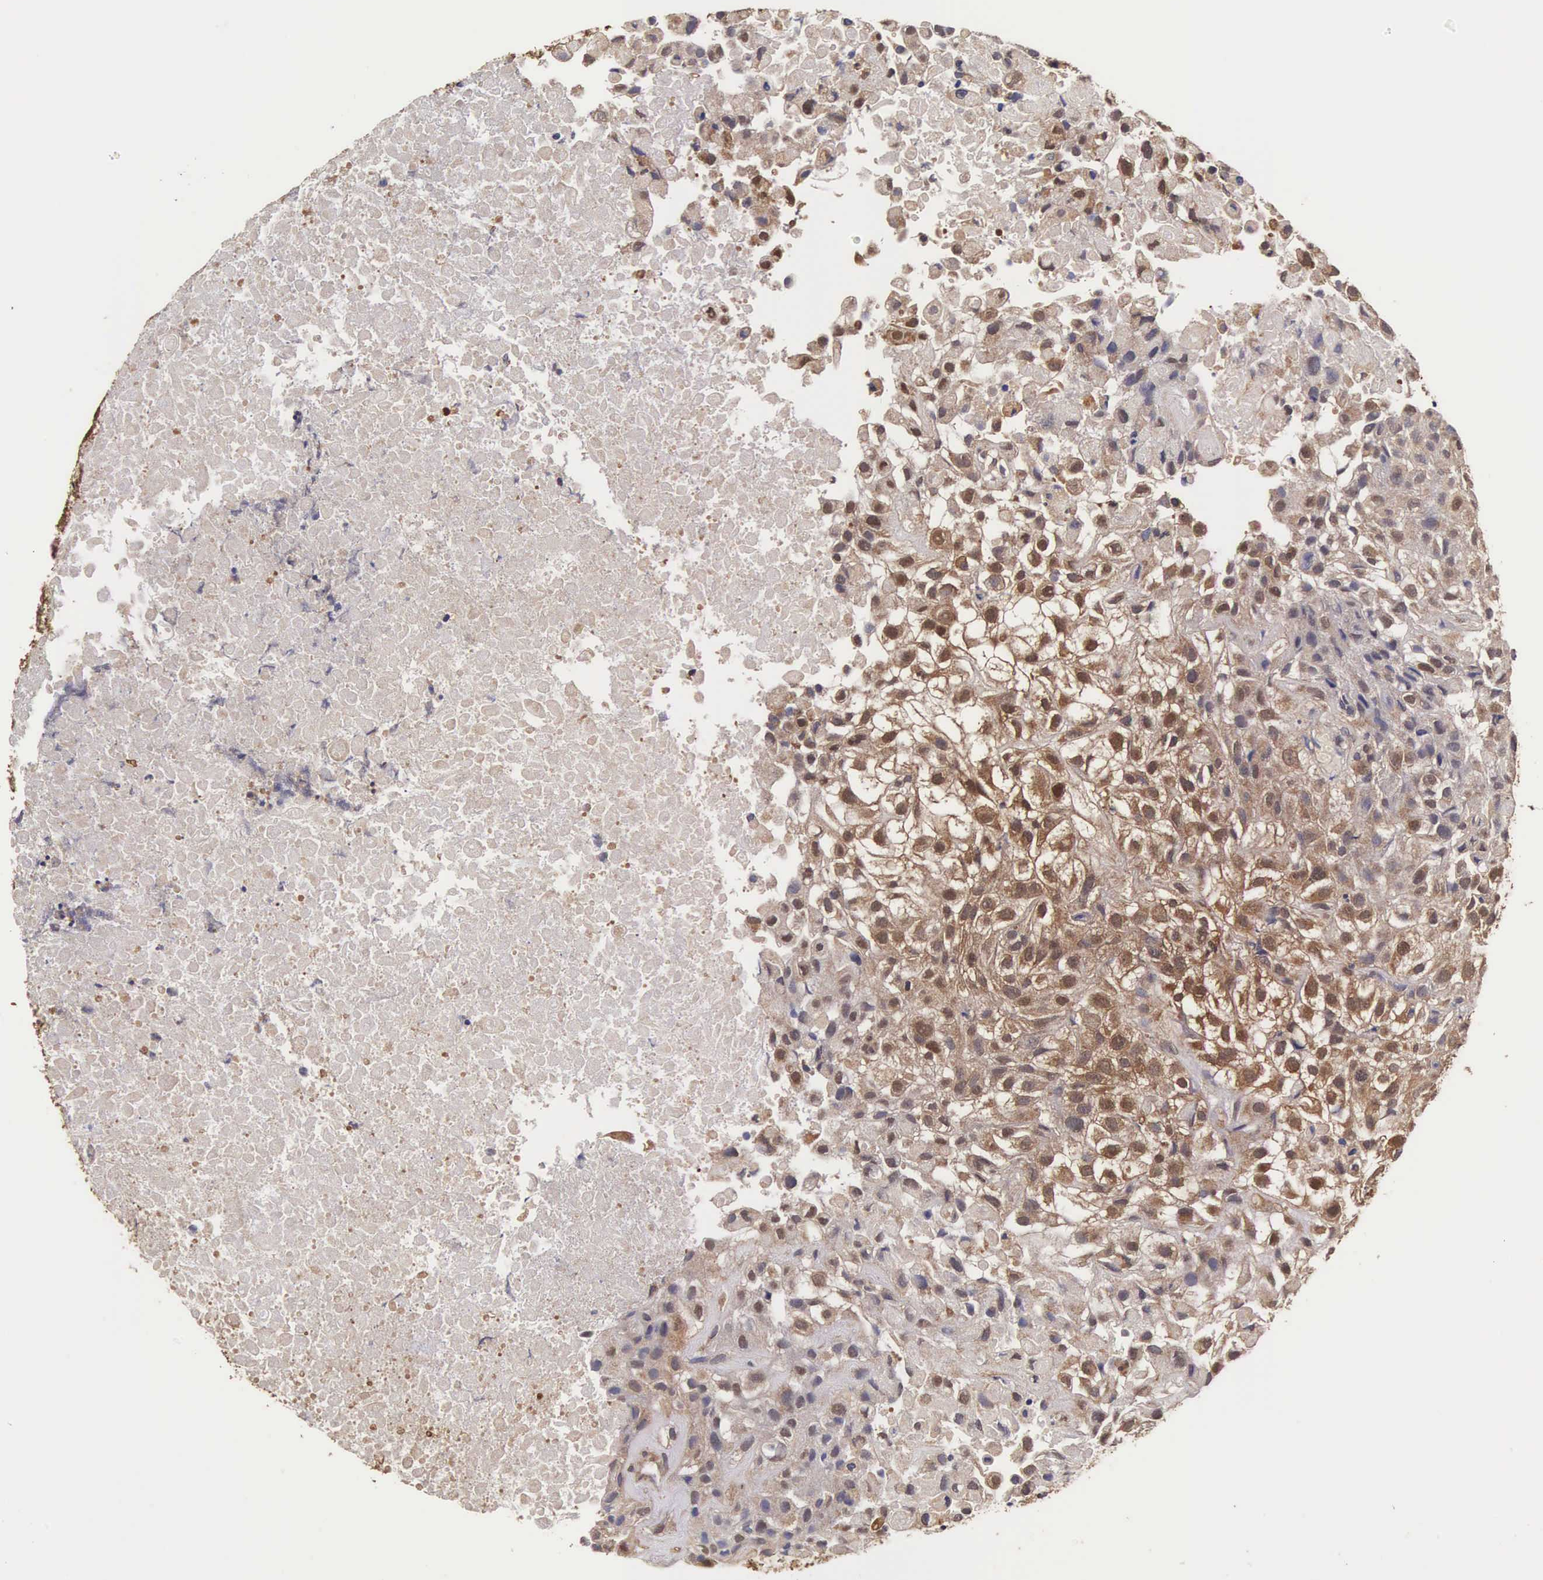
{"staining": {"intensity": "moderate", "quantity": "25%-75%", "location": "cytoplasmic/membranous,nuclear"}, "tissue": "urothelial cancer", "cell_type": "Tumor cells", "image_type": "cancer", "snomed": [{"axis": "morphology", "description": "Urothelial carcinoma, High grade"}, {"axis": "topography", "description": "Urinary bladder"}], "caption": "Moderate cytoplasmic/membranous and nuclear staining for a protein is present in approximately 25%-75% of tumor cells of high-grade urothelial carcinoma using immunohistochemistry (IHC).", "gene": "TECPR2", "patient": {"sex": "male", "age": 56}}